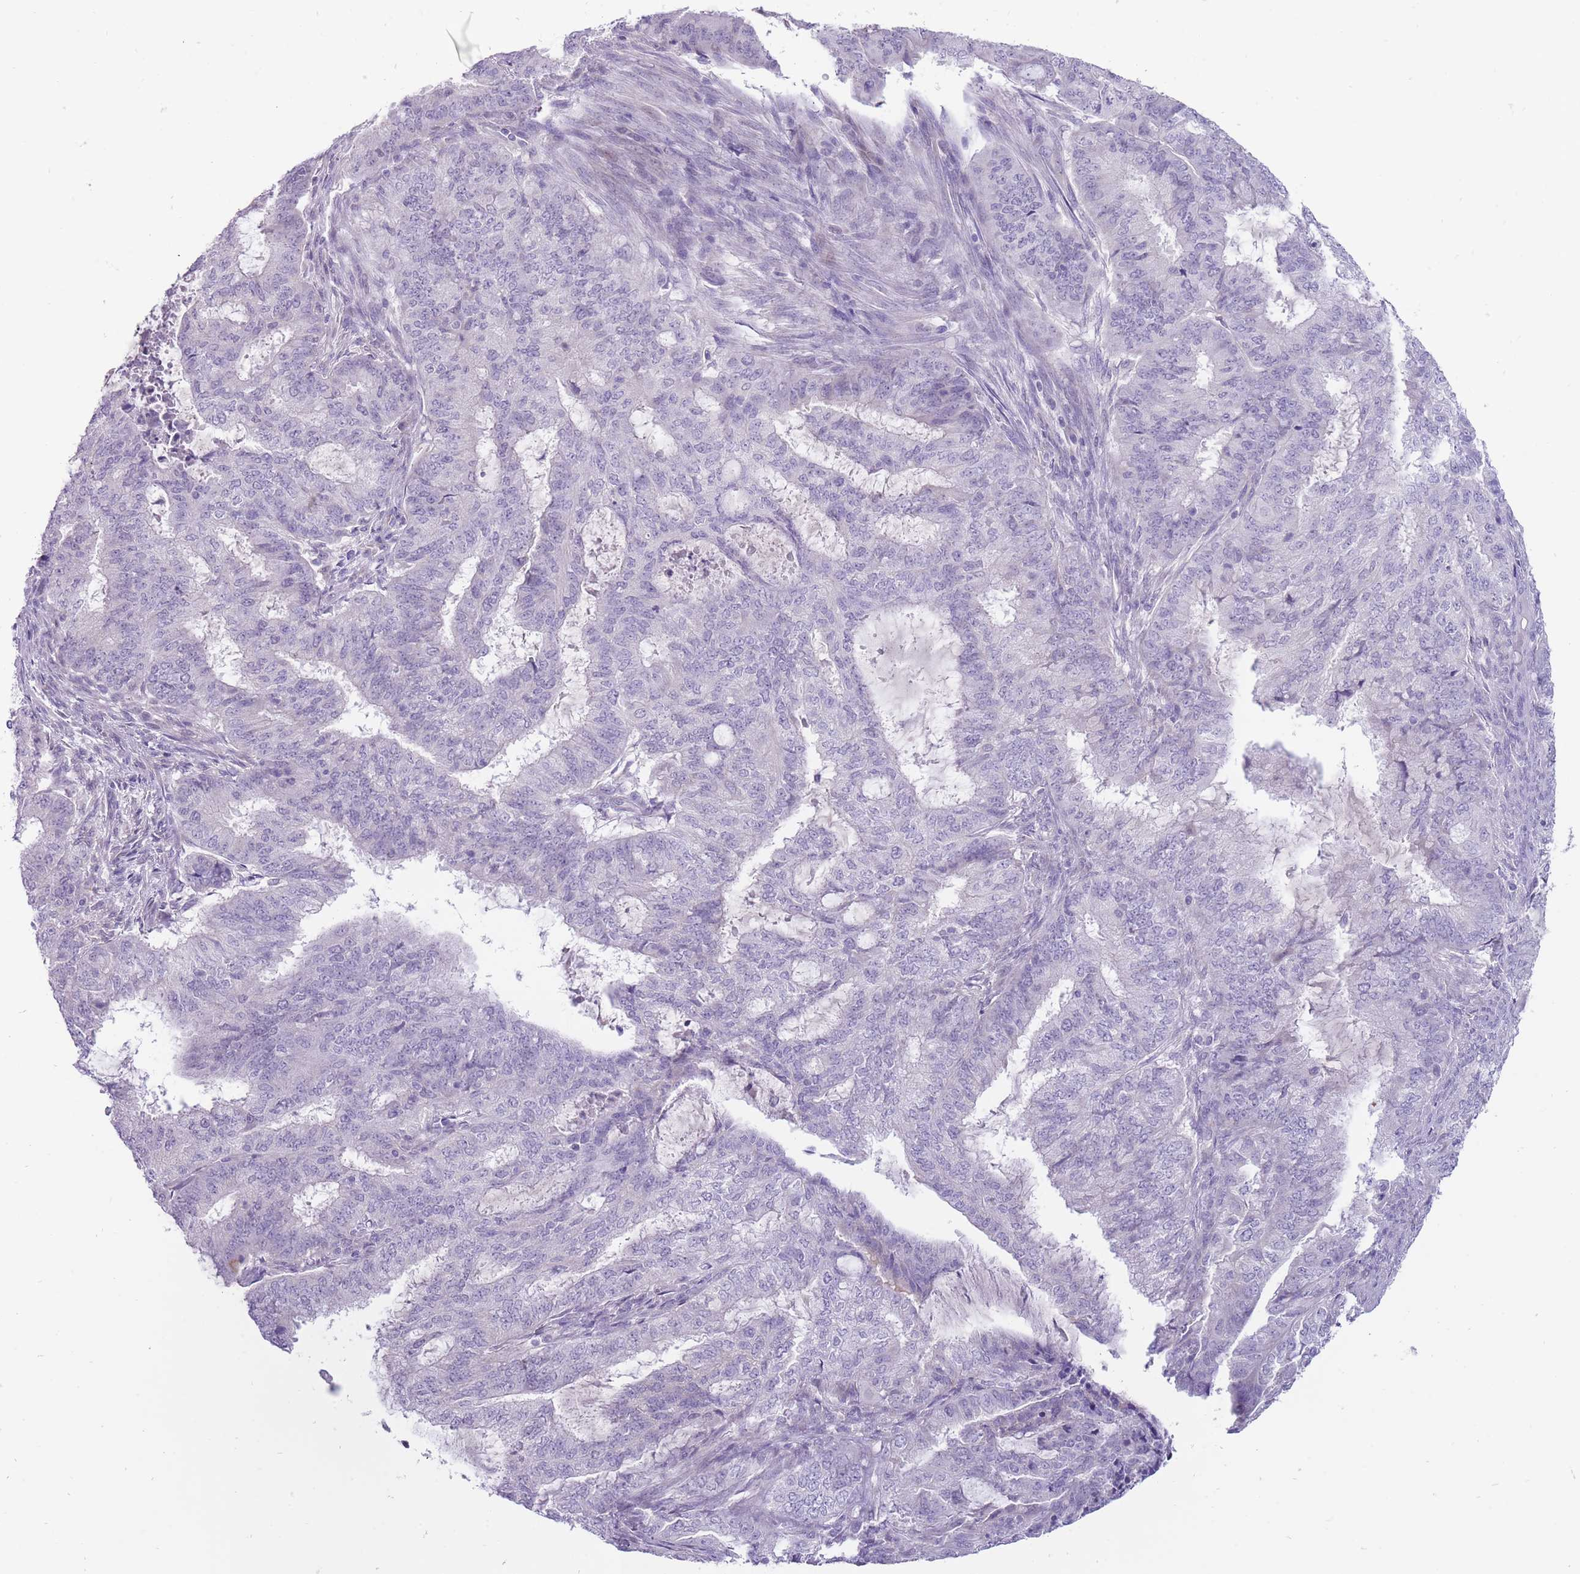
{"staining": {"intensity": "negative", "quantity": "none", "location": "none"}, "tissue": "endometrial cancer", "cell_type": "Tumor cells", "image_type": "cancer", "snomed": [{"axis": "morphology", "description": "Adenocarcinoma, NOS"}, {"axis": "topography", "description": "Endometrium"}], "caption": "The image displays no staining of tumor cells in endometrial cancer.", "gene": "ERICH4", "patient": {"sex": "female", "age": 51}}